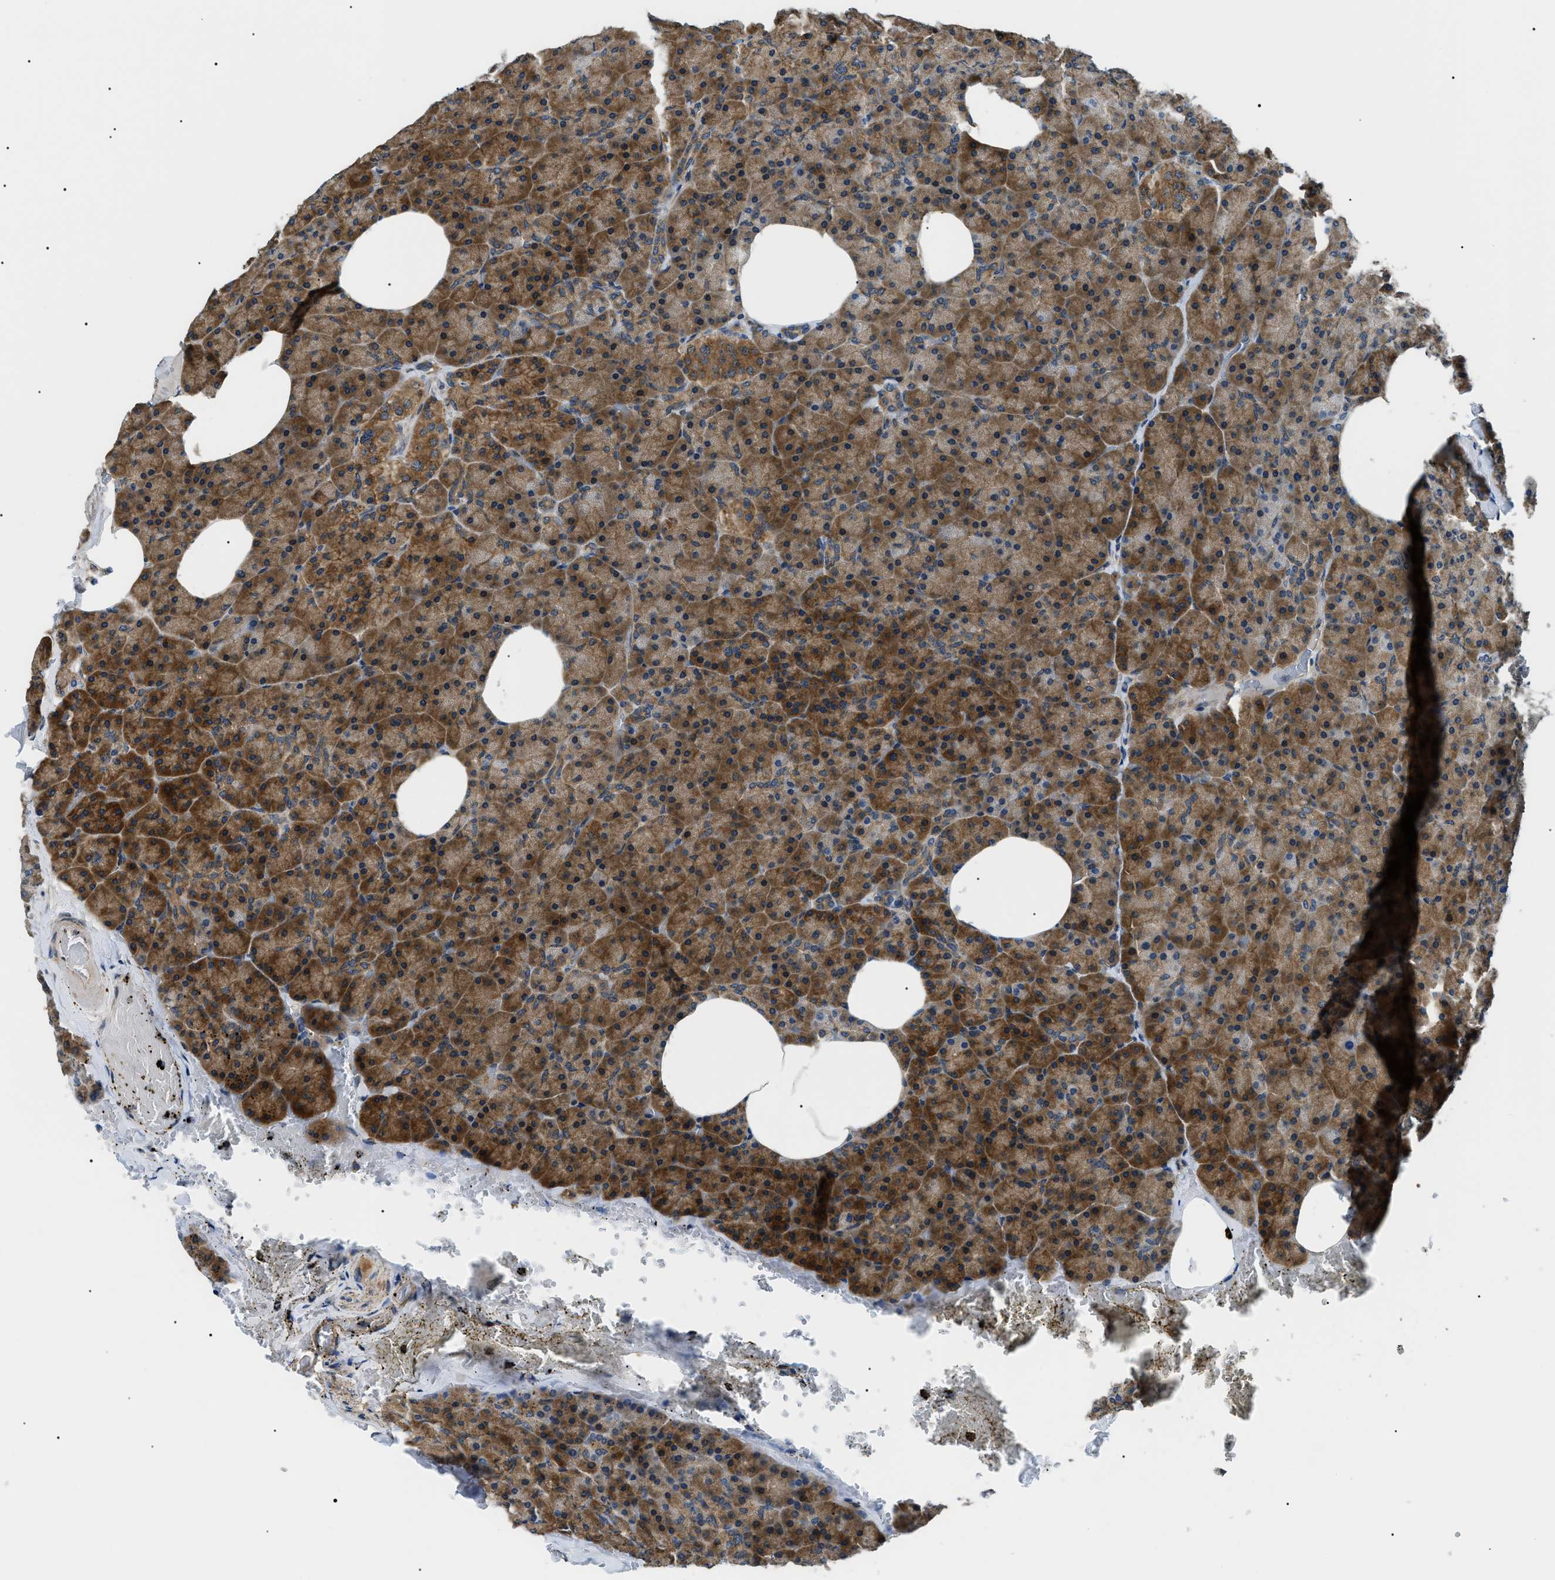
{"staining": {"intensity": "moderate", "quantity": ">75%", "location": "cytoplasmic/membranous"}, "tissue": "pancreas", "cell_type": "Exocrine glandular cells", "image_type": "normal", "snomed": [{"axis": "morphology", "description": "Normal tissue, NOS"}, {"axis": "topography", "description": "Pancreas"}], "caption": "Protein expression analysis of normal human pancreas reveals moderate cytoplasmic/membranous positivity in about >75% of exocrine glandular cells. The protein is stained brown, and the nuclei are stained in blue (DAB (3,3'-diaminobenzidine) IHC with brightfield microscopy, high magnification).", "gene": "SRPK1", "patient": {"sex": "female", "age": 35}}